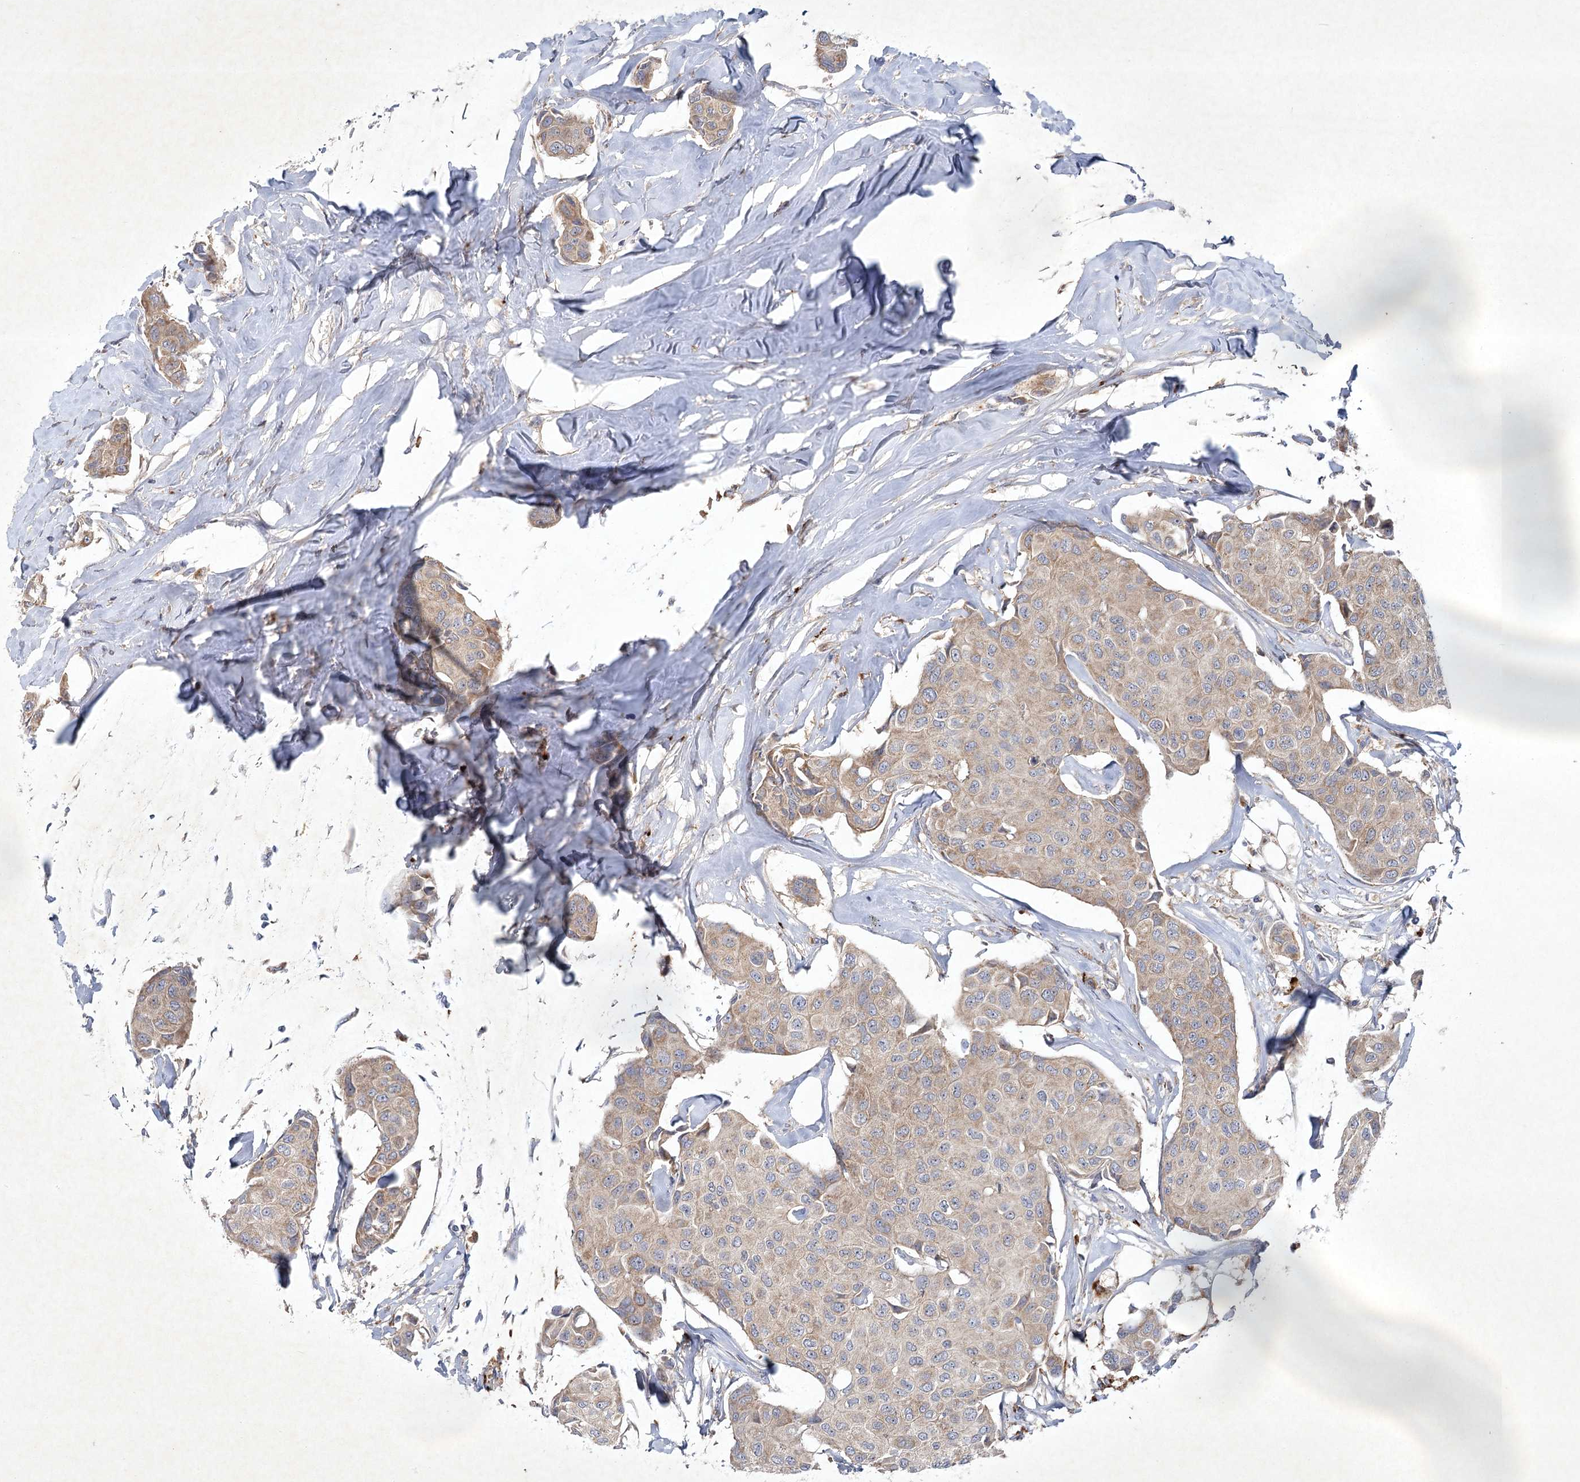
{"staining": {"intensity": "weak", "quantity": "25%-75%", "location": "cytoplasmic/membranous"}, "tissue": "breast cancer", "cell_type": "Tumor cells", "image_type": "cancer", "snomed": [{"axis": "morphology", "description": "Duct carcinoma"}, {"axis": "topography", "description": "Breast"}], "caption": "A brown stain highlights weak cytoplasmic/membranous expression of a protein in breast infiltrating ductal carcinoma tumor cells.", "gene": "PYROXD2", "patient": {"sex": "female", "age": 80}}